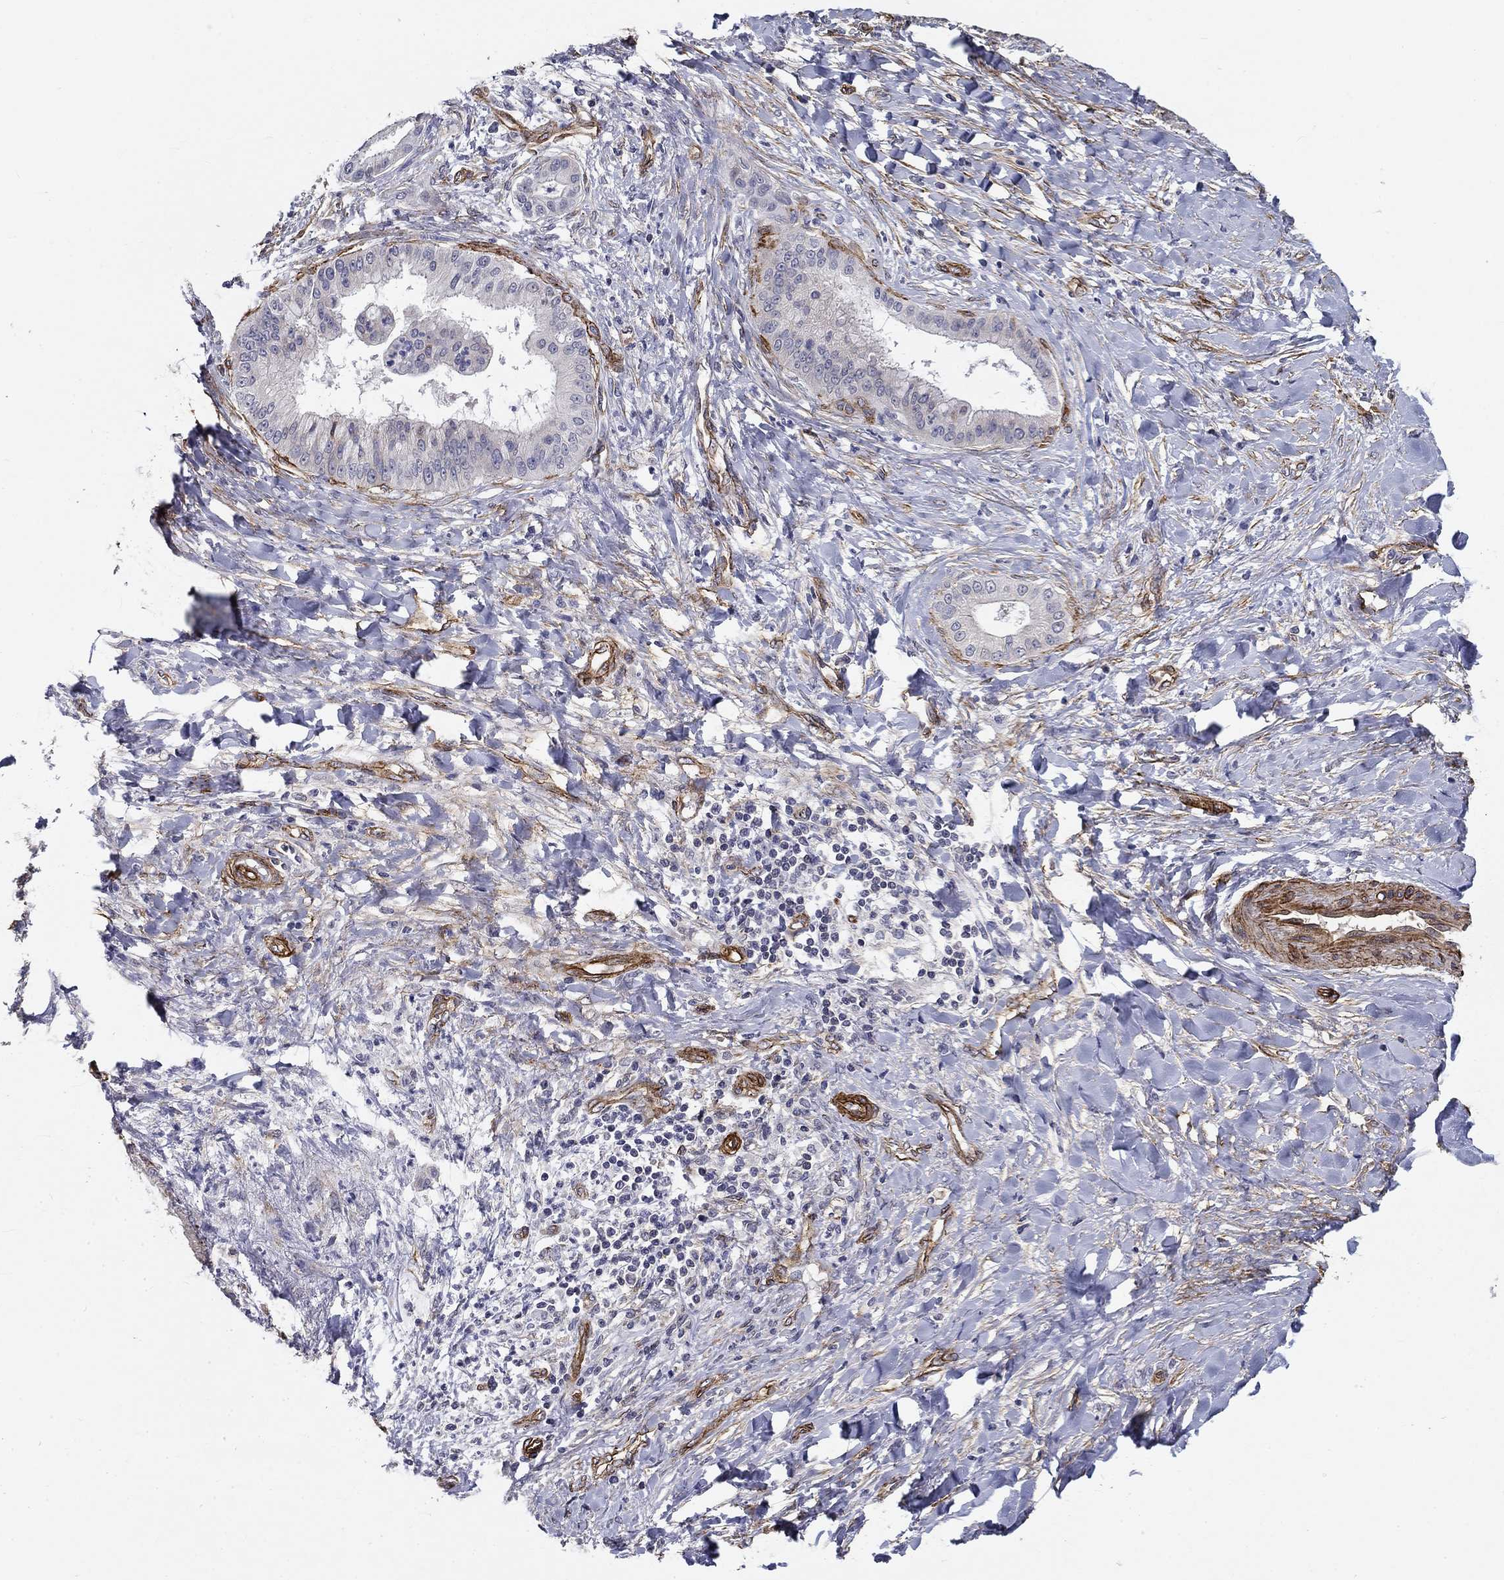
{"staining": {"intensity": "negative", "quantity": "none", "location": "none"}, "tissue": "liver cancer", "cell_type": "Tumor cells", "image_type": "cancer", "snomed": [{"axis": "morphology", "description": "Cholangiocarcinoma"}, {"axis": "topography", "description": "Liver"}], "caption": "Immunohistochemistry (IHC) of liver cholangiocarcinoma displays no staining in tumor cells. The staining was performed using DAB to visualize the protein expression in brown, while the nuclei were stained in blue with hematoxylin (Magnification: 20x).", "gene": "SYNC", "patient": {"sex": "female", "age": 54}}